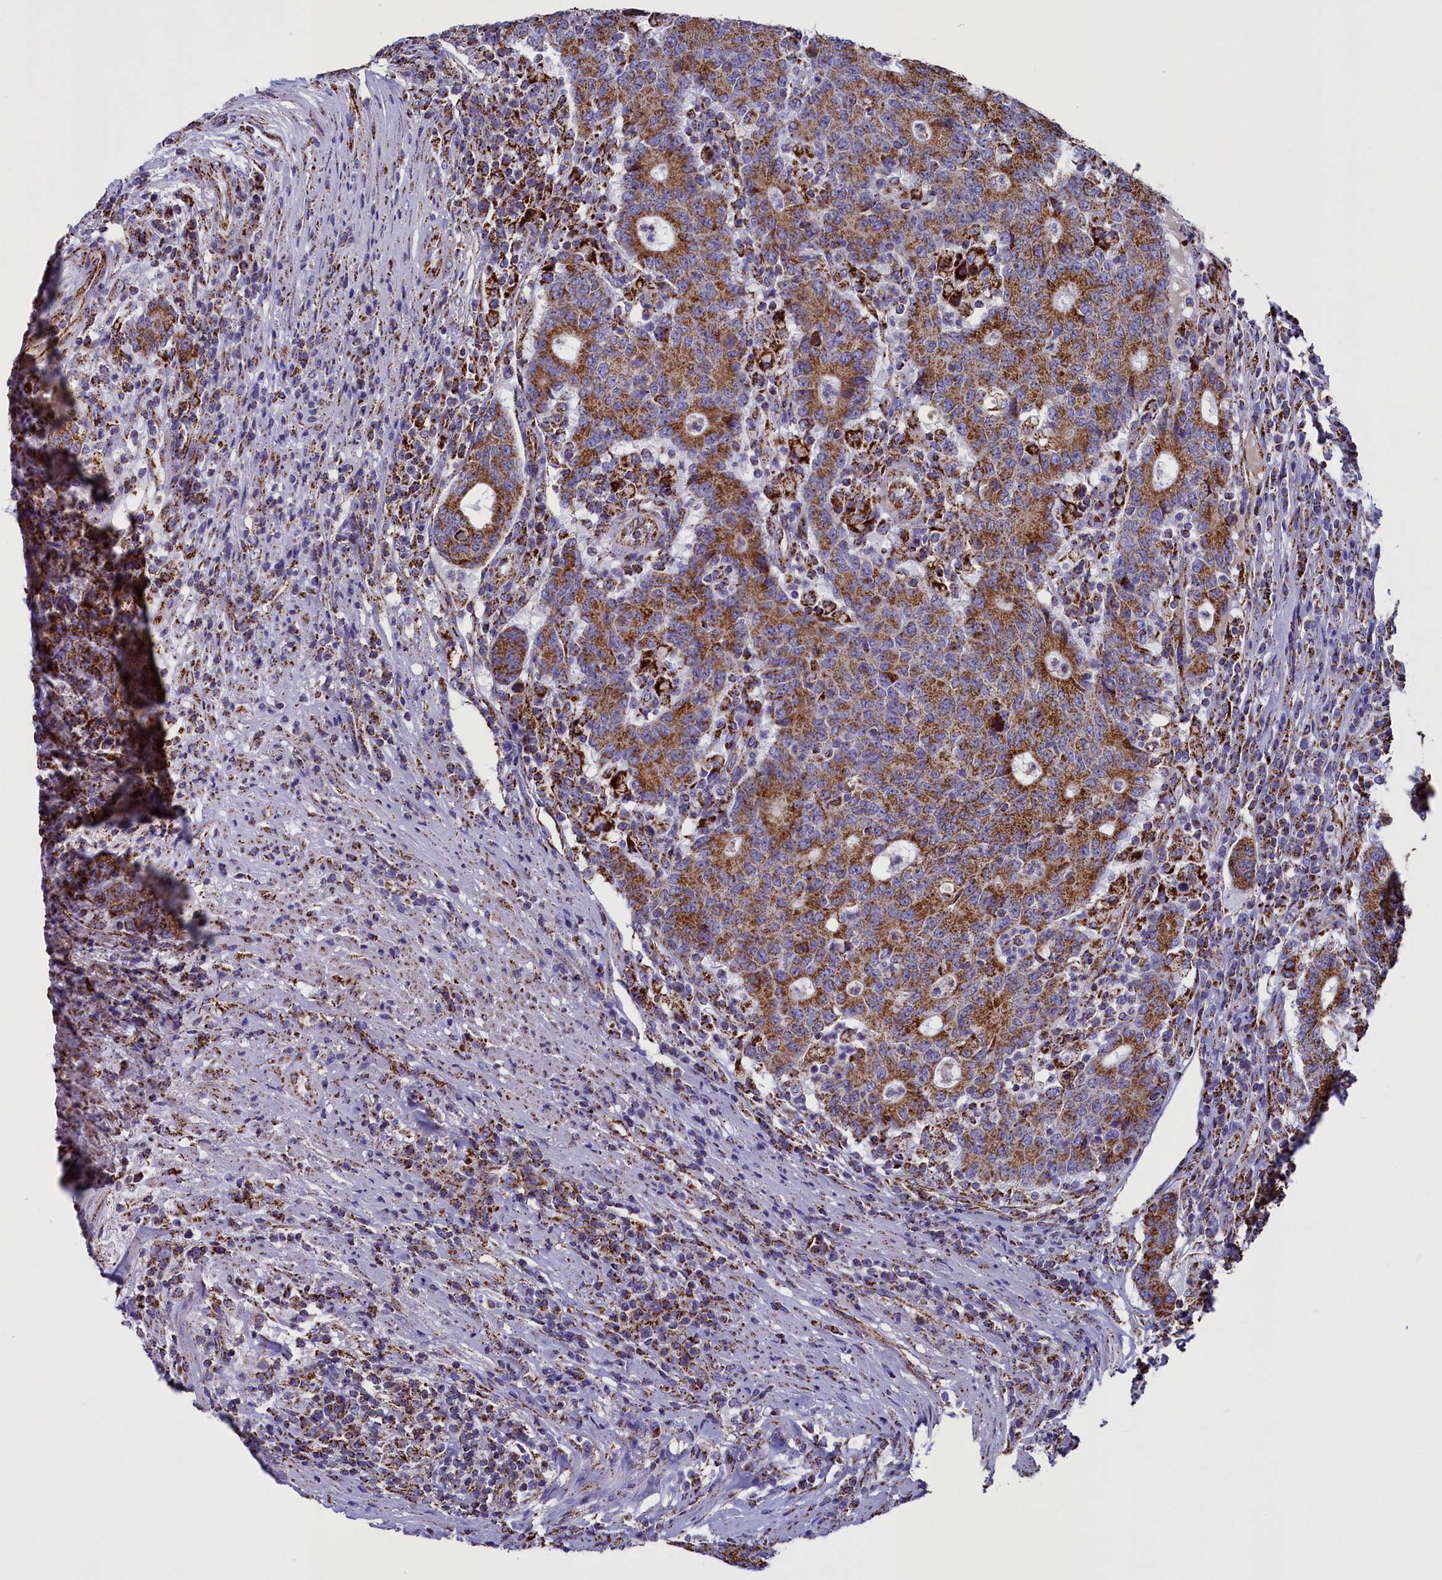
{"staining": {"intensity": "strong", "quantity": ">75%", "location": "cytoplasmic/membranous"}, "tissue": "colorectal cancer", "cell_type": "Tumor cells", "image_type": "cancer", "snomed": [{"axis": "morphology", "description": "Adenocarcinoma, NOS"}, {"axis": "topography", "description": "Colon"}], "caption": "IHC histopathology image of neoplastic tissue: adenocarcinoma (colorectal) stained using immunohistochemistry demonstrates high levels of strong protein expression localized specifically in the cytoplasmic/membranous of tumor cells, appearing as a cytoplasmic/membranous brown color.", "gene": "SLC39A3", "patient": {"sex": "female", "age": 75}}